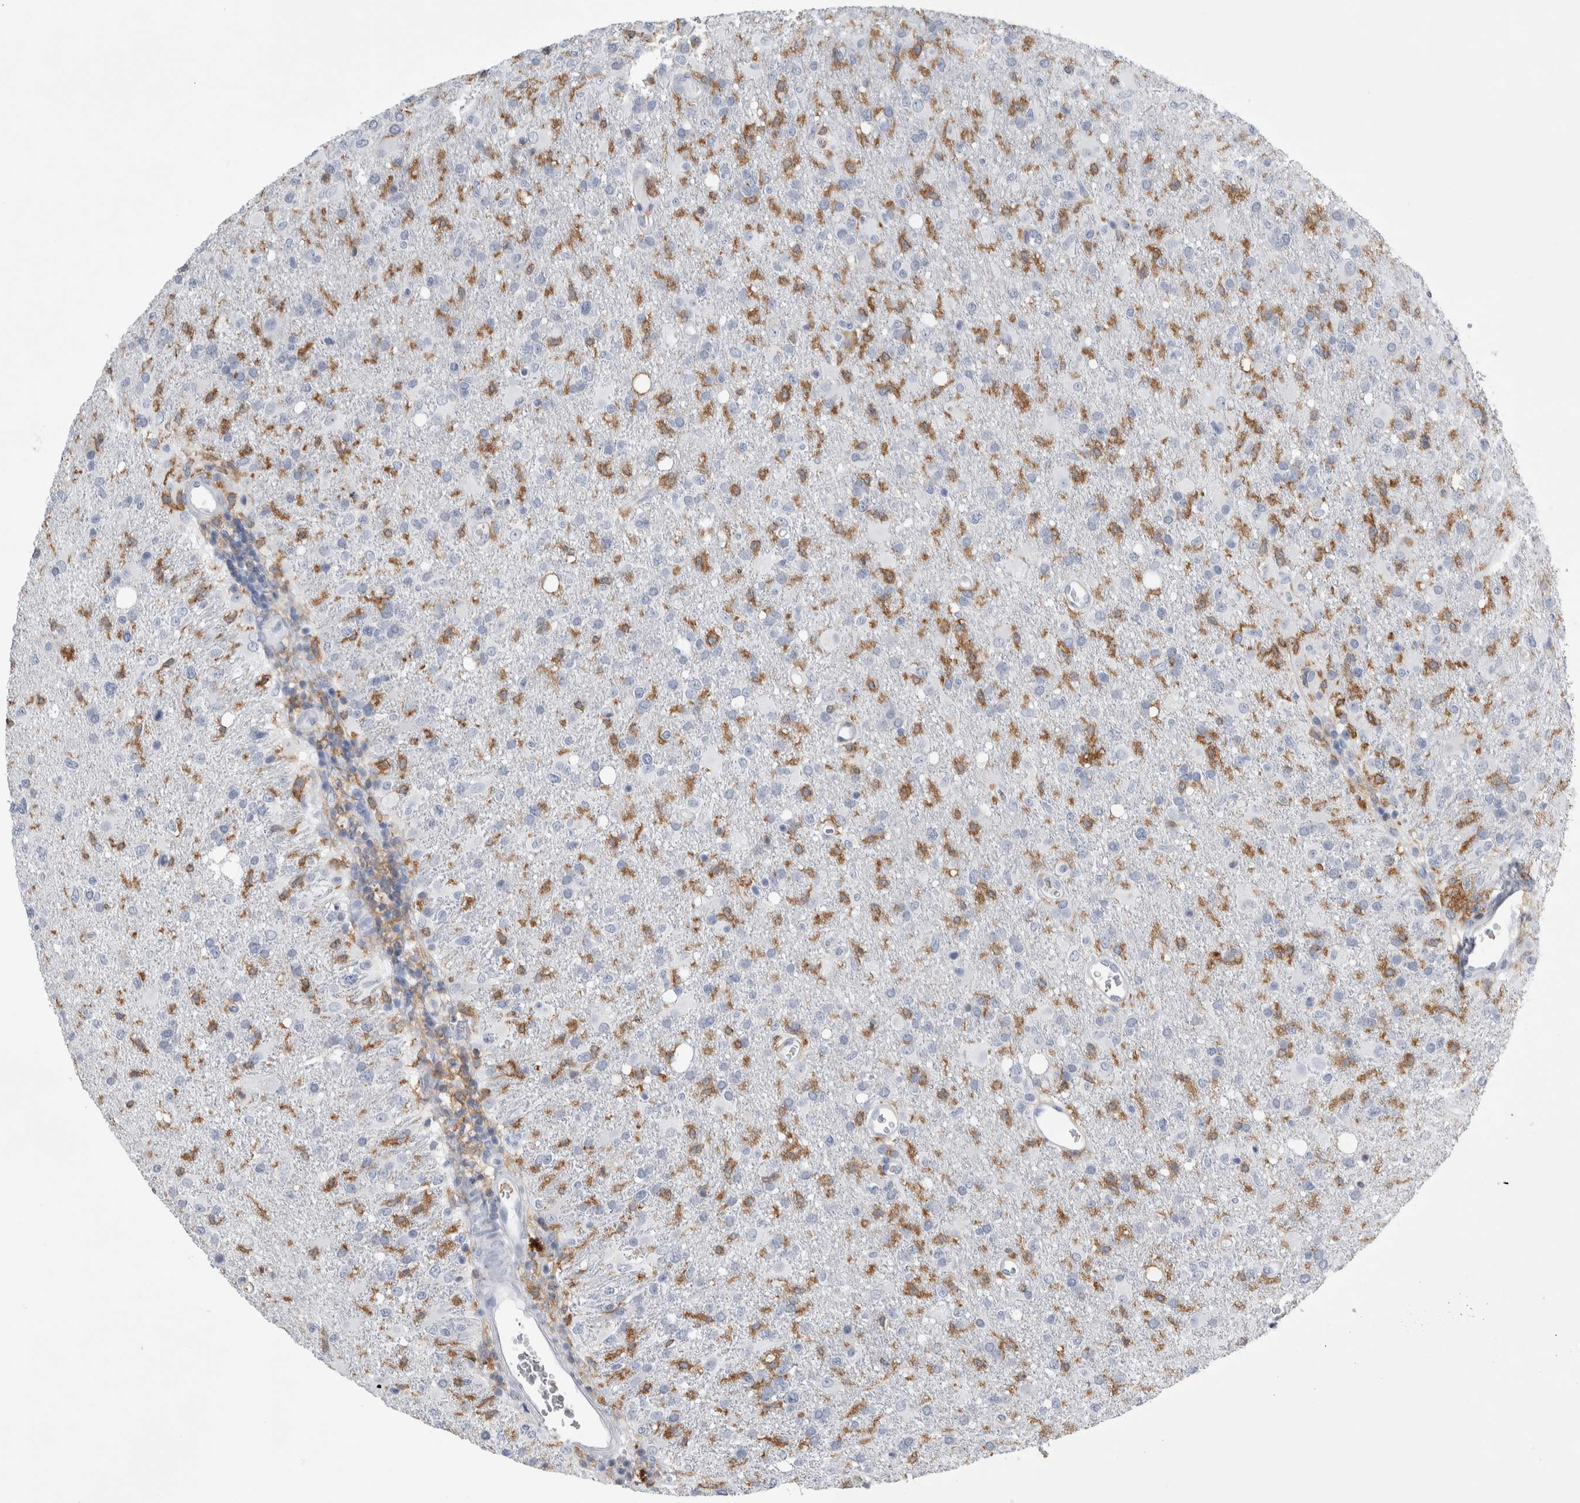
{"staining": {"intensity": "negative", "quantity": "none", "location": "none"}, "tissue": "glioma", "cell_type": "Tumor cells", "image_type": "cancer", "snomed": [{"axis": "morphology", "description": "Glioma, malignant, High grade"}, {"axis": "topography", "description": "Brain"}], "caption": "The photomicrograph displays no staining of tumor cells in glioma.", "gene": "SKAP2", "patient": {"sex": "female", "age": 57}}